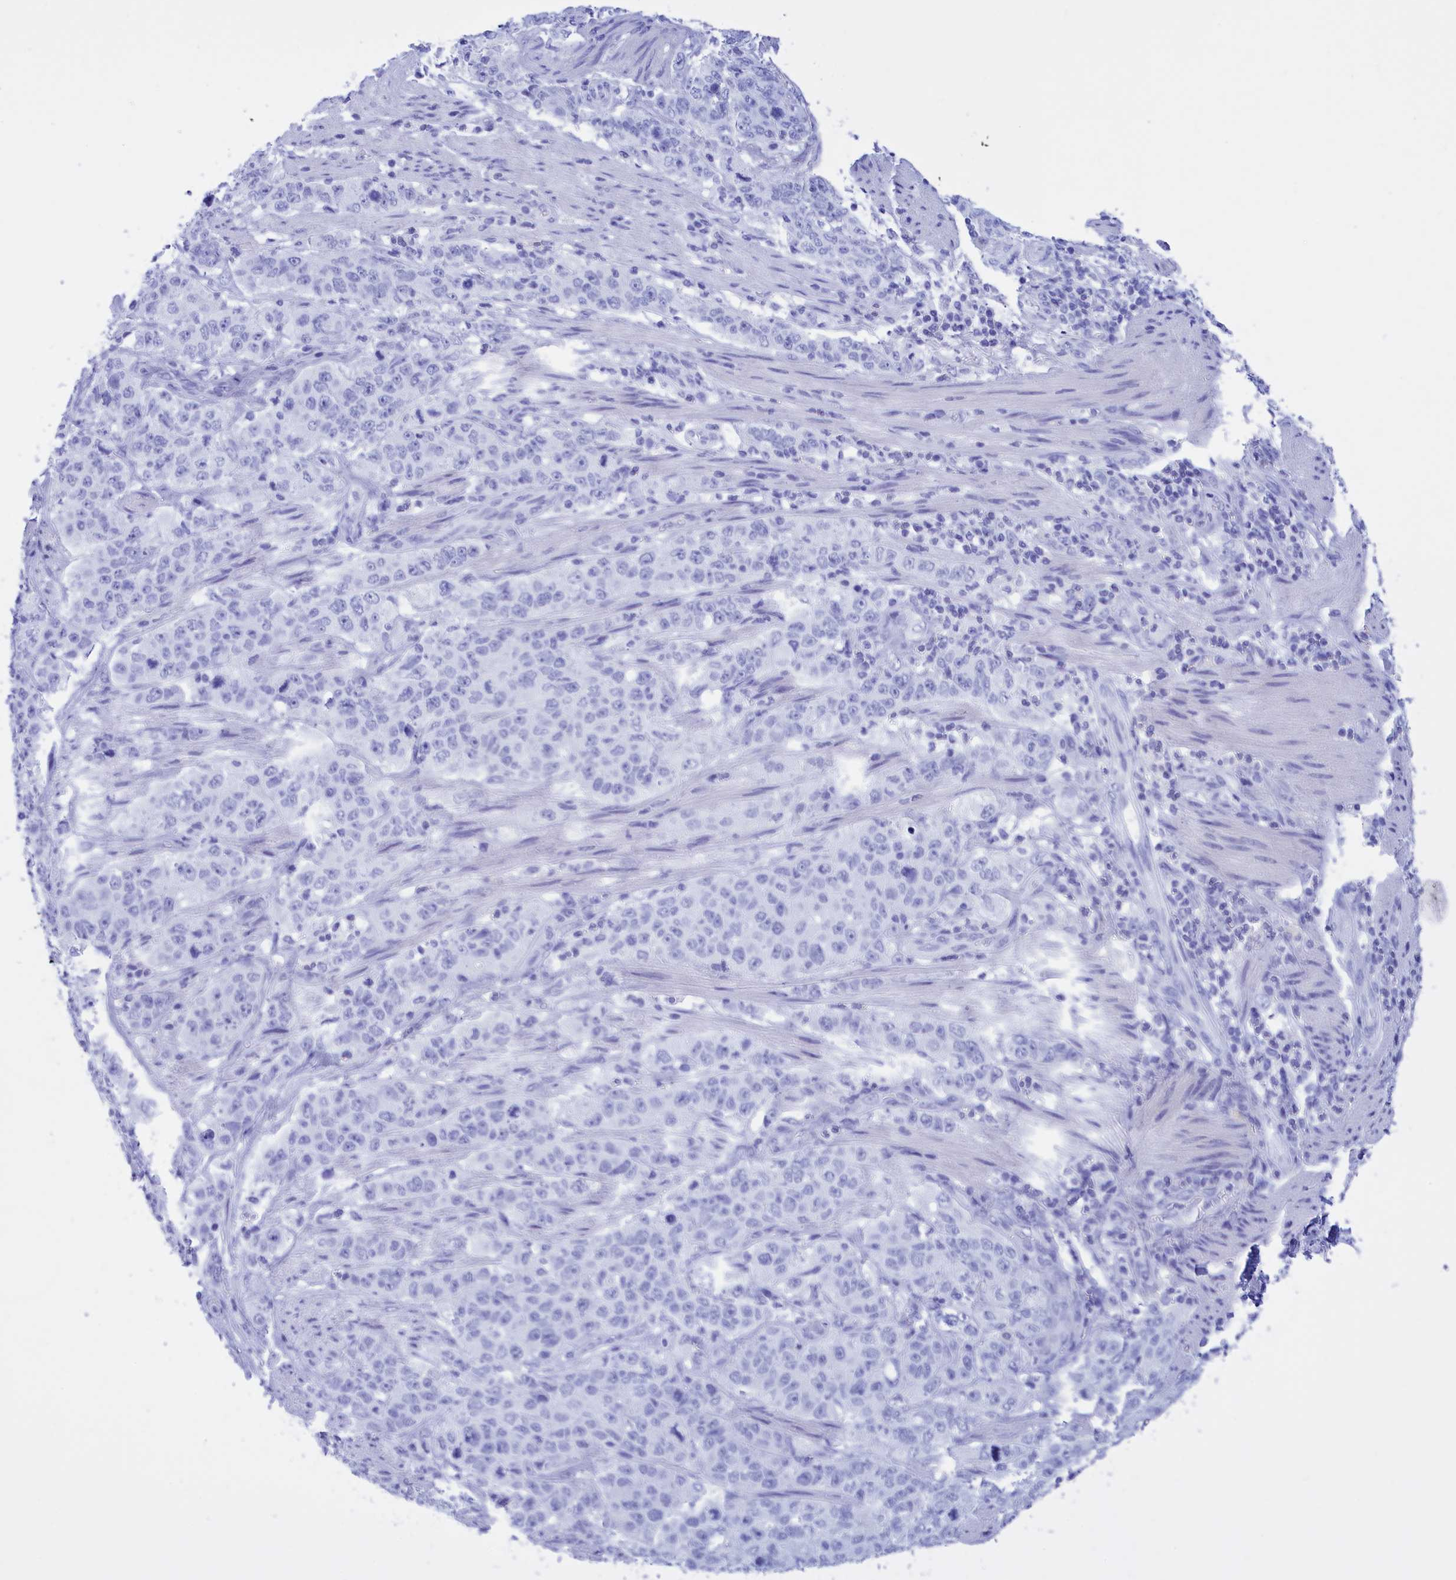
{"staining": {"intensity": "negative", "quantity": "none", "location": "none"}, "tissue": "stomach cancer", "cell_type": "Tumor cells", "image_type": "cancer", "snomed": [{"axis": "morphology", "description": "Adenocarcinoma, NOS"}, {"axis": "topography", "description": "Stomach"}], "caption": "Stomach adenocarcinoma stained for a protein using immunohistochemistry (IHC) exhibits no staining tumor cells.", "gene": "BRI3", "patient": {"sex": "male", "age": 48}}